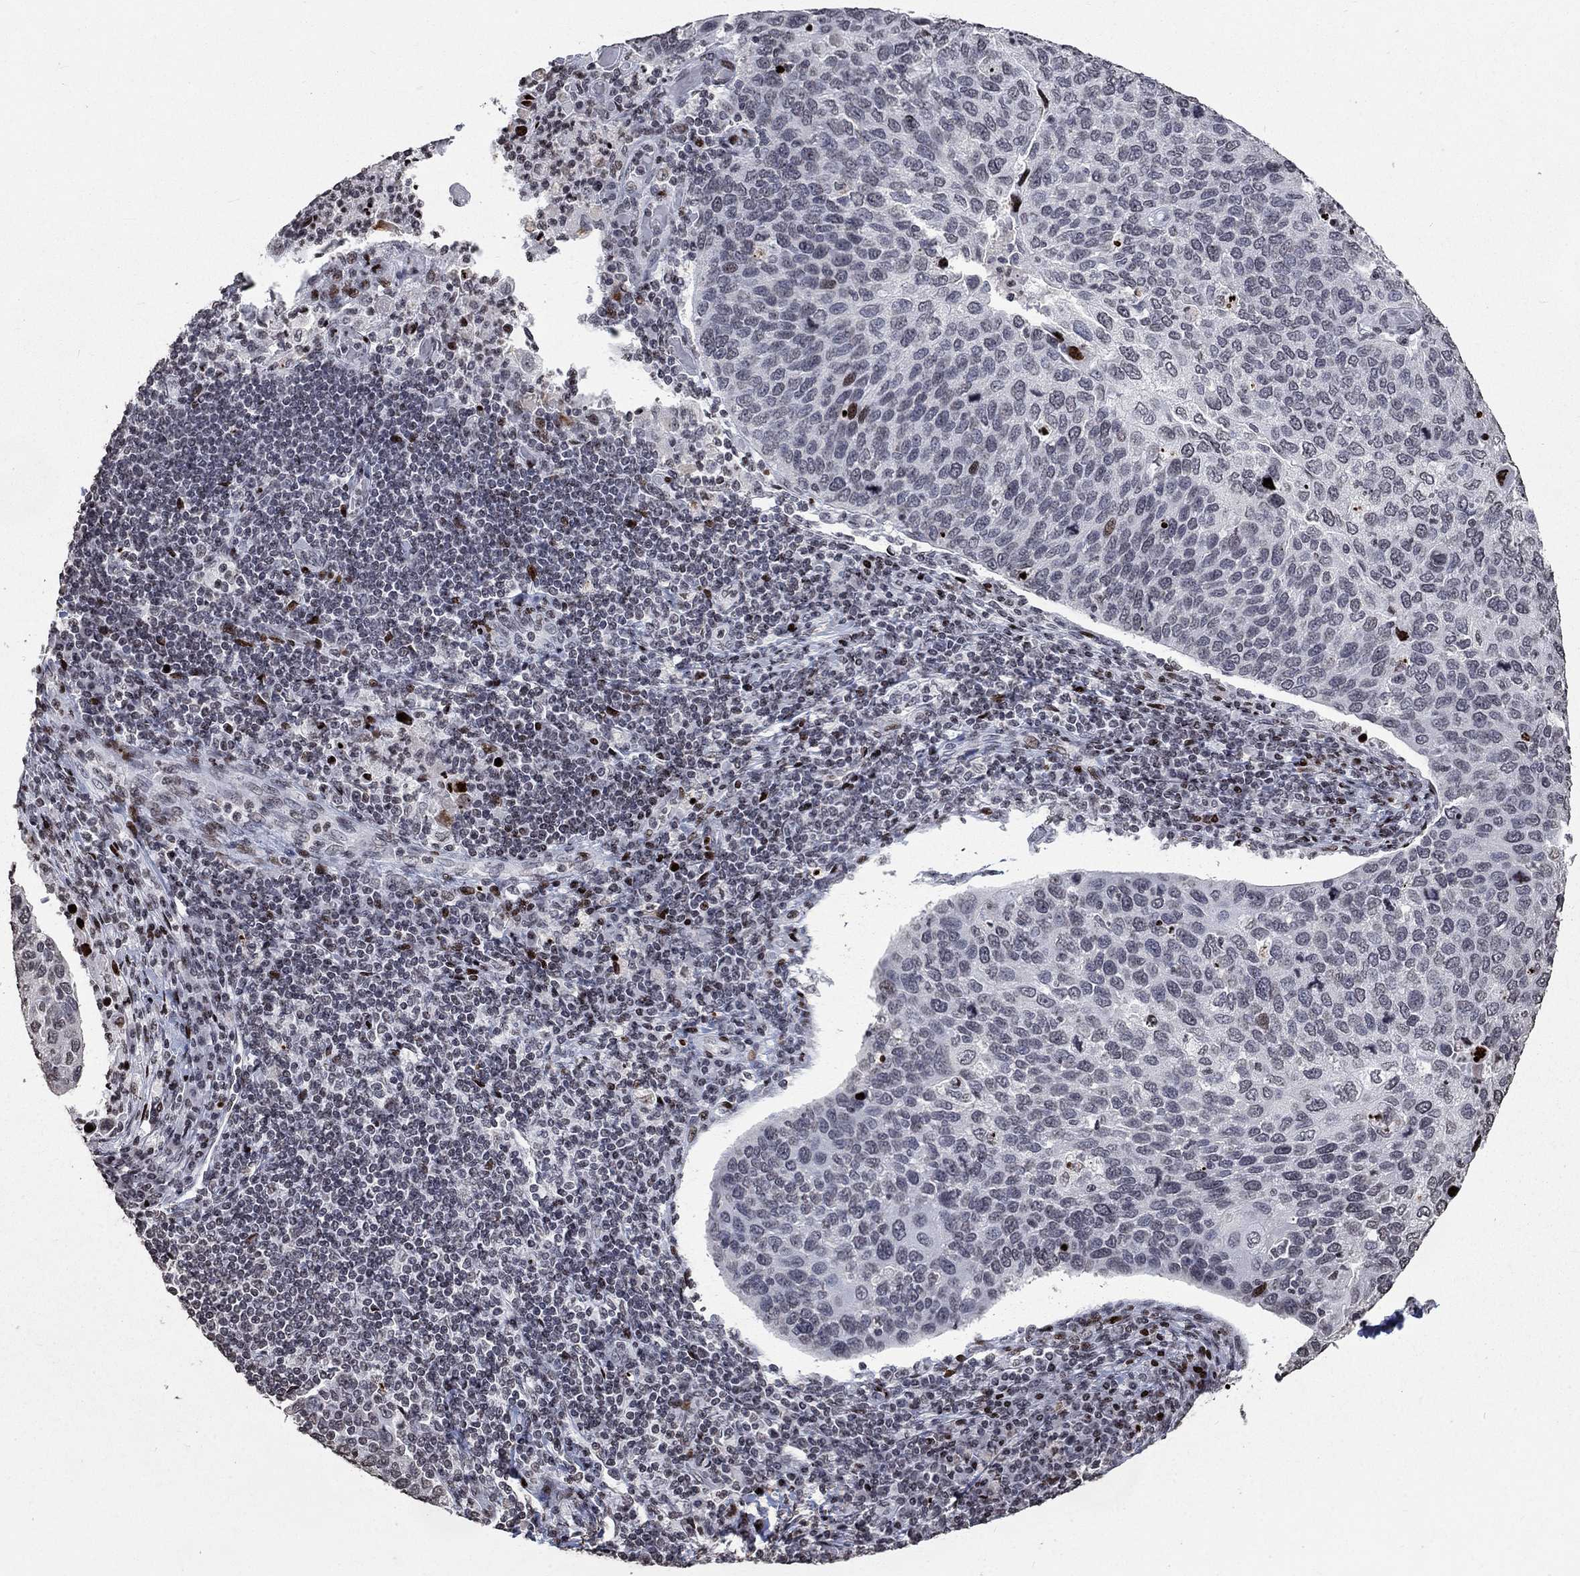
{"staining": {"intensity": "negative", "quantity": "none", "location": "none"}, "tissue": "cervical cancer", "cell_type": "Tumor cells", "image_type": "cancer", "snomed": [{"axis": "morphology", "description": "Squamous cell carcinoma, NOS"}, {"axis": "topography", "description": "Cervix"}], "caption": "A photomicrograph of cervical cancer stained for a protein demonstrates no brown staining in tumor cells. (DAB (3,3'-diaminobenzidine) immunohistochemistry (IHC) visualized using brightfield microscopy, high magnification).", "gene": "SRSF3", "patient": {"sex": "female", "age": 54}}